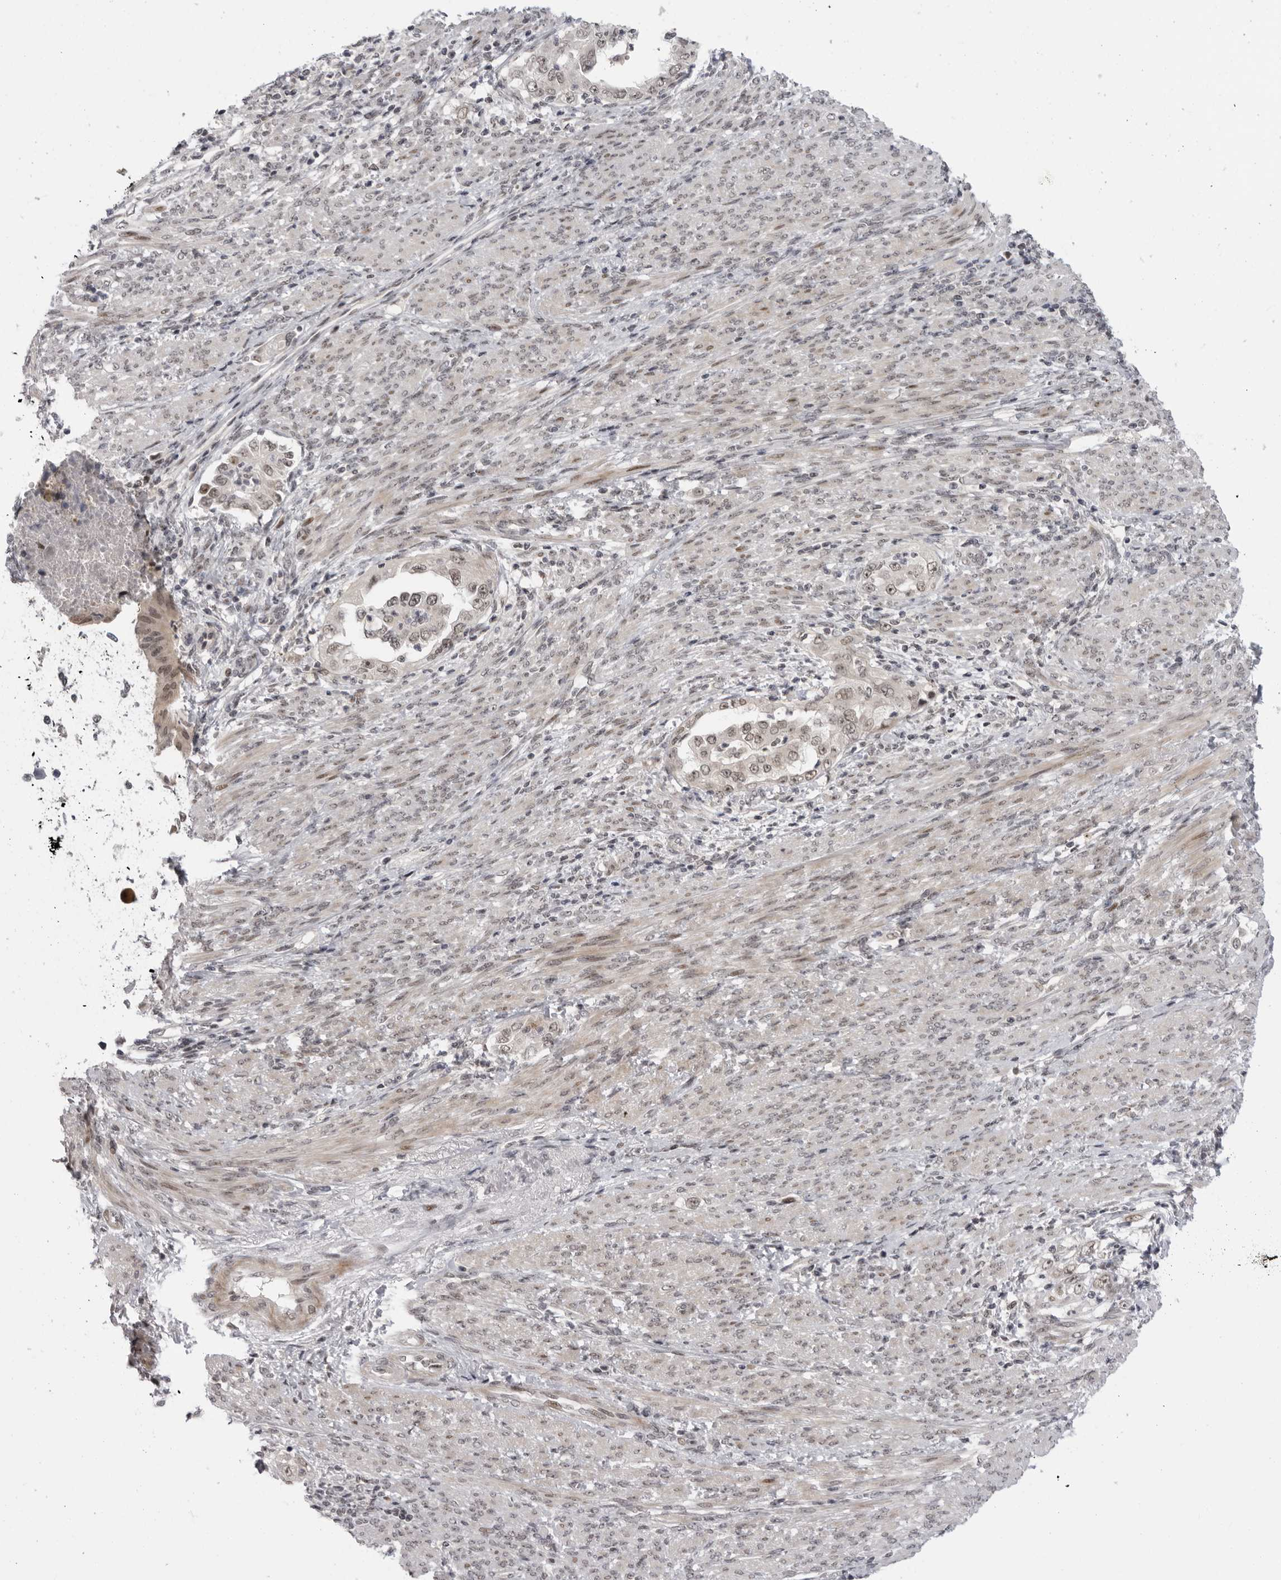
{"staining": {"intensity": "weak", "quantity": ">75%", "location": "nuclear"}, "tissue": "endometrial cancer", "cell_type": "Tumor cells", "image_type": "cancer", "snomed": [{"axis": "morphology", "description": "Adenocarcinoma, NOS"}, {"axis": "topography", "description": "Endometrium"}], "caption": "IHC image of endometrial cancer (adenocarcinoma) stained for a protein (brown), which reveals low levels of weak nuclear staining in about >75% of tumor cells.", "gene": "ALPK2", "patient": {"sex": "female", "age": 85}}